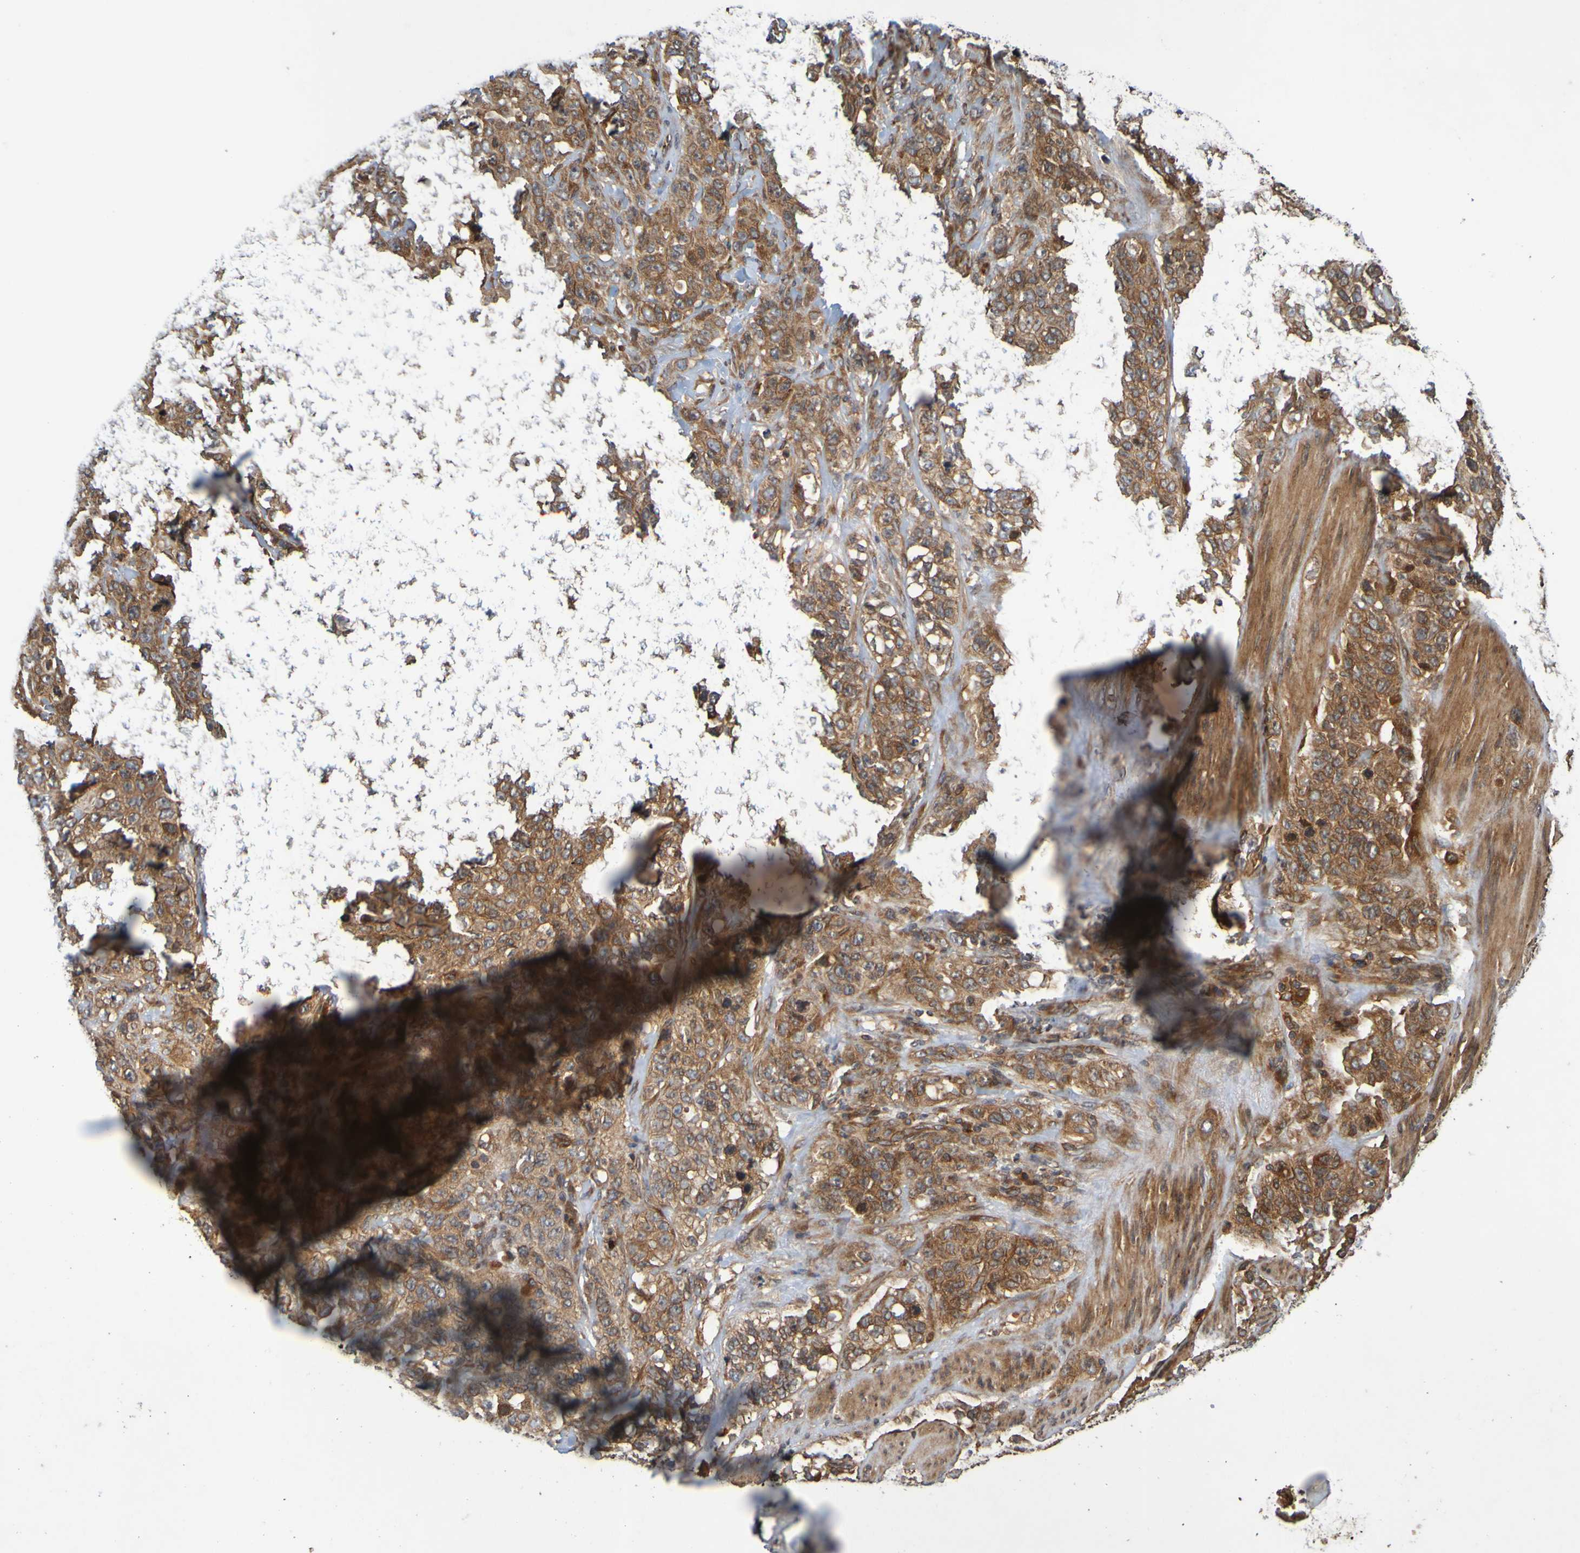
{"staining": {"intensity": "strong", "quantity": ">75%", "location": "cytoplasmic/membranous"}, "tissue": "stomach cancer", "cell_type": "Tumor cells", "image_type": "cancer", "snomed": [{"axis": "morphology", "description": "Adenocarcinoma, NOS"}, {"axis": "topography", "description": "Stomach"}], "caption": "Strong cytoplasmic/membranous protein staining is appreciated in approximately >75% of tumor cells in stomach cancer. (Stains: DAB in brown, nuclei in blue, Microscopy: brightfield microscopy at high magnification).", "gene": "OCRL", "patient": {"sex": "male", "age": 48}}